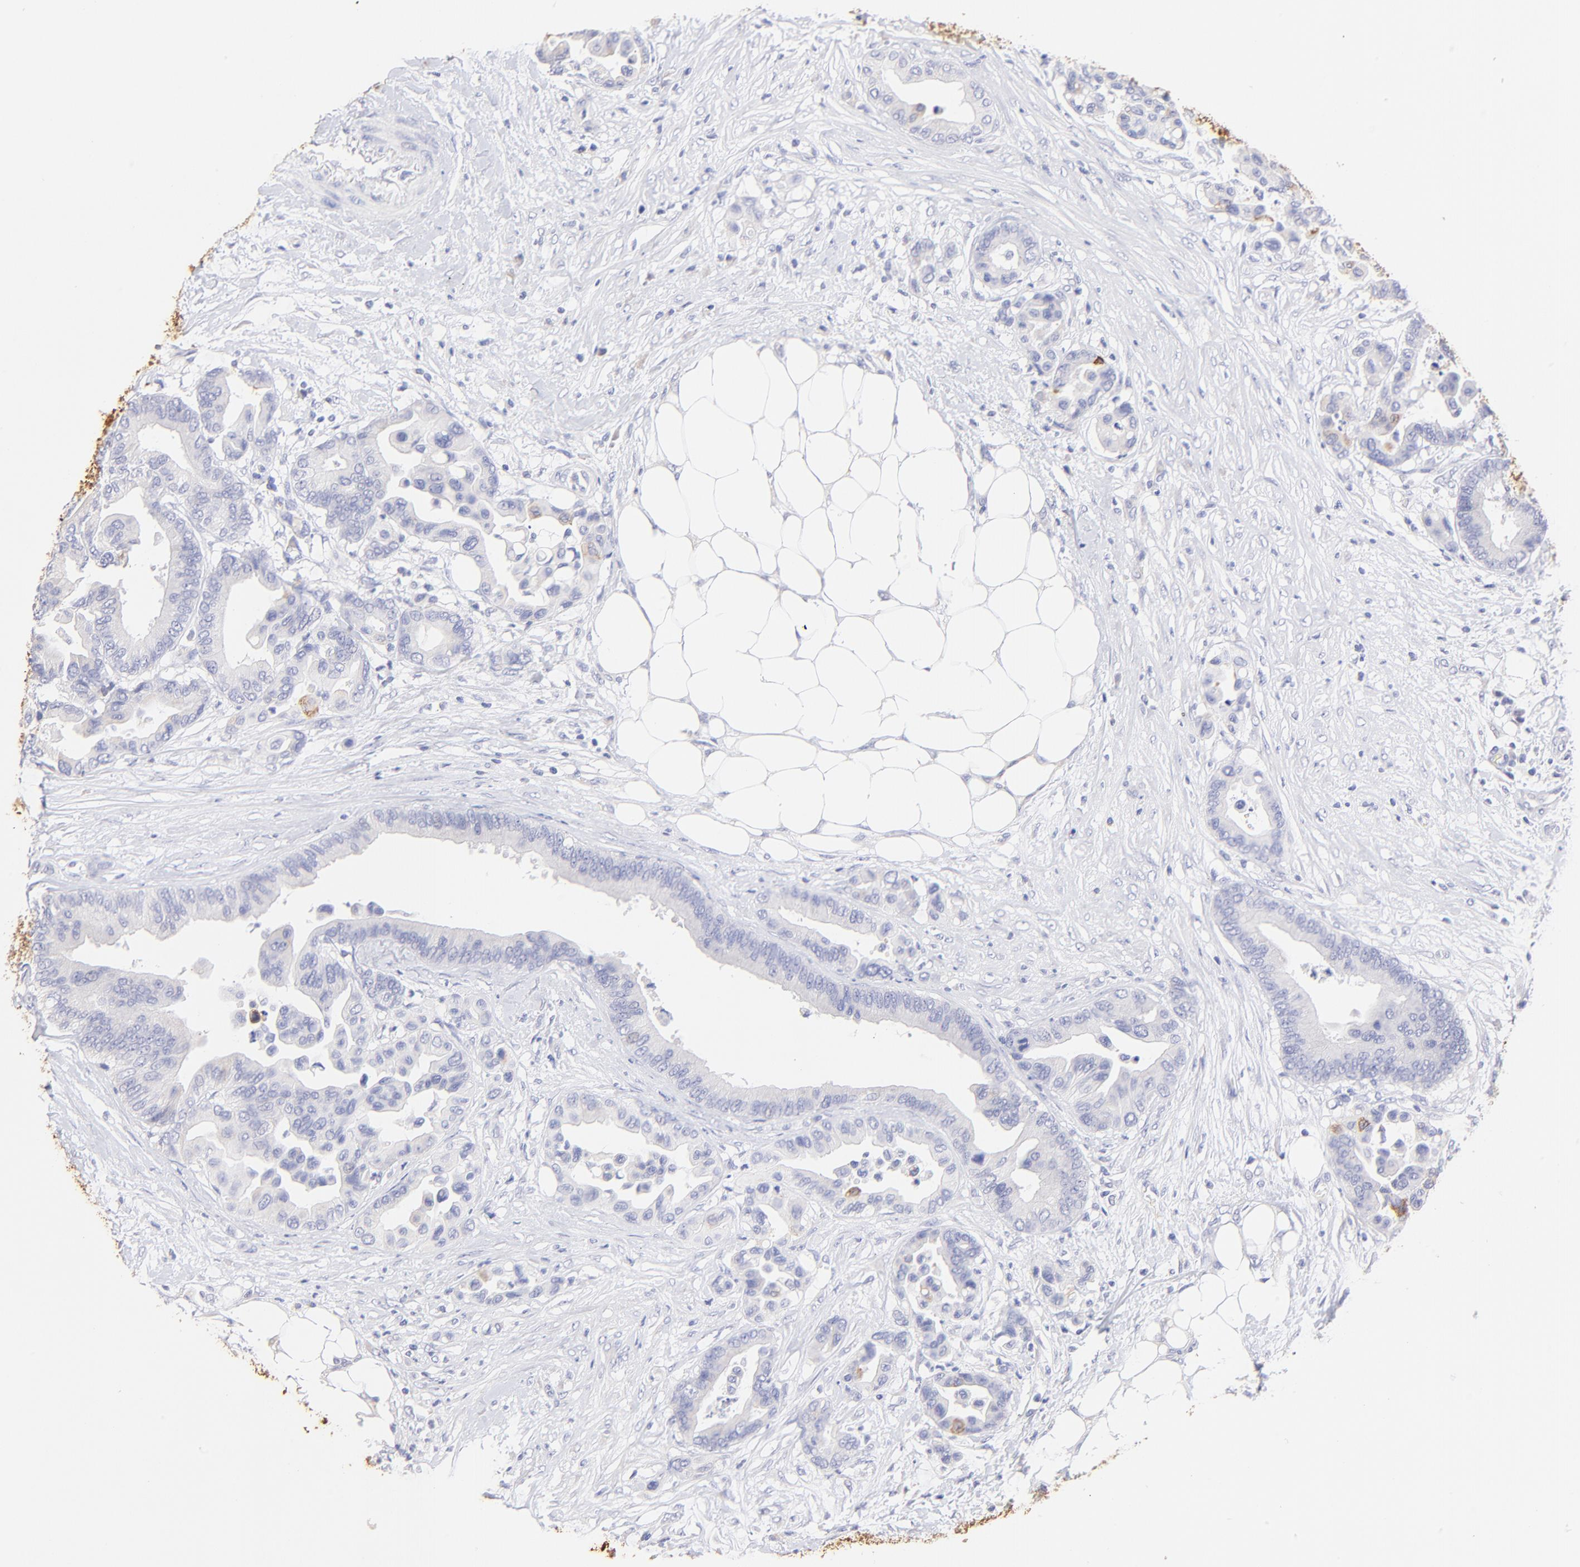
{"staining": {"intensity": "negative", "quantity": "none", "location": "none"}, "tissue": "colorectal cancer", "cell_type": "Tumor cells", "image_type": "cancer", "snomed": [{"axis": "morphology", "description": "Adenocarcinoma, NOS"}, {"axis": "topography", "description": "Colon"}], "caption": "IHC of human colorectal cancer demonstrates no positivity in tumor cells.", "gene": "RAB3A", "patient": {"sex": "male", "age": 82}}